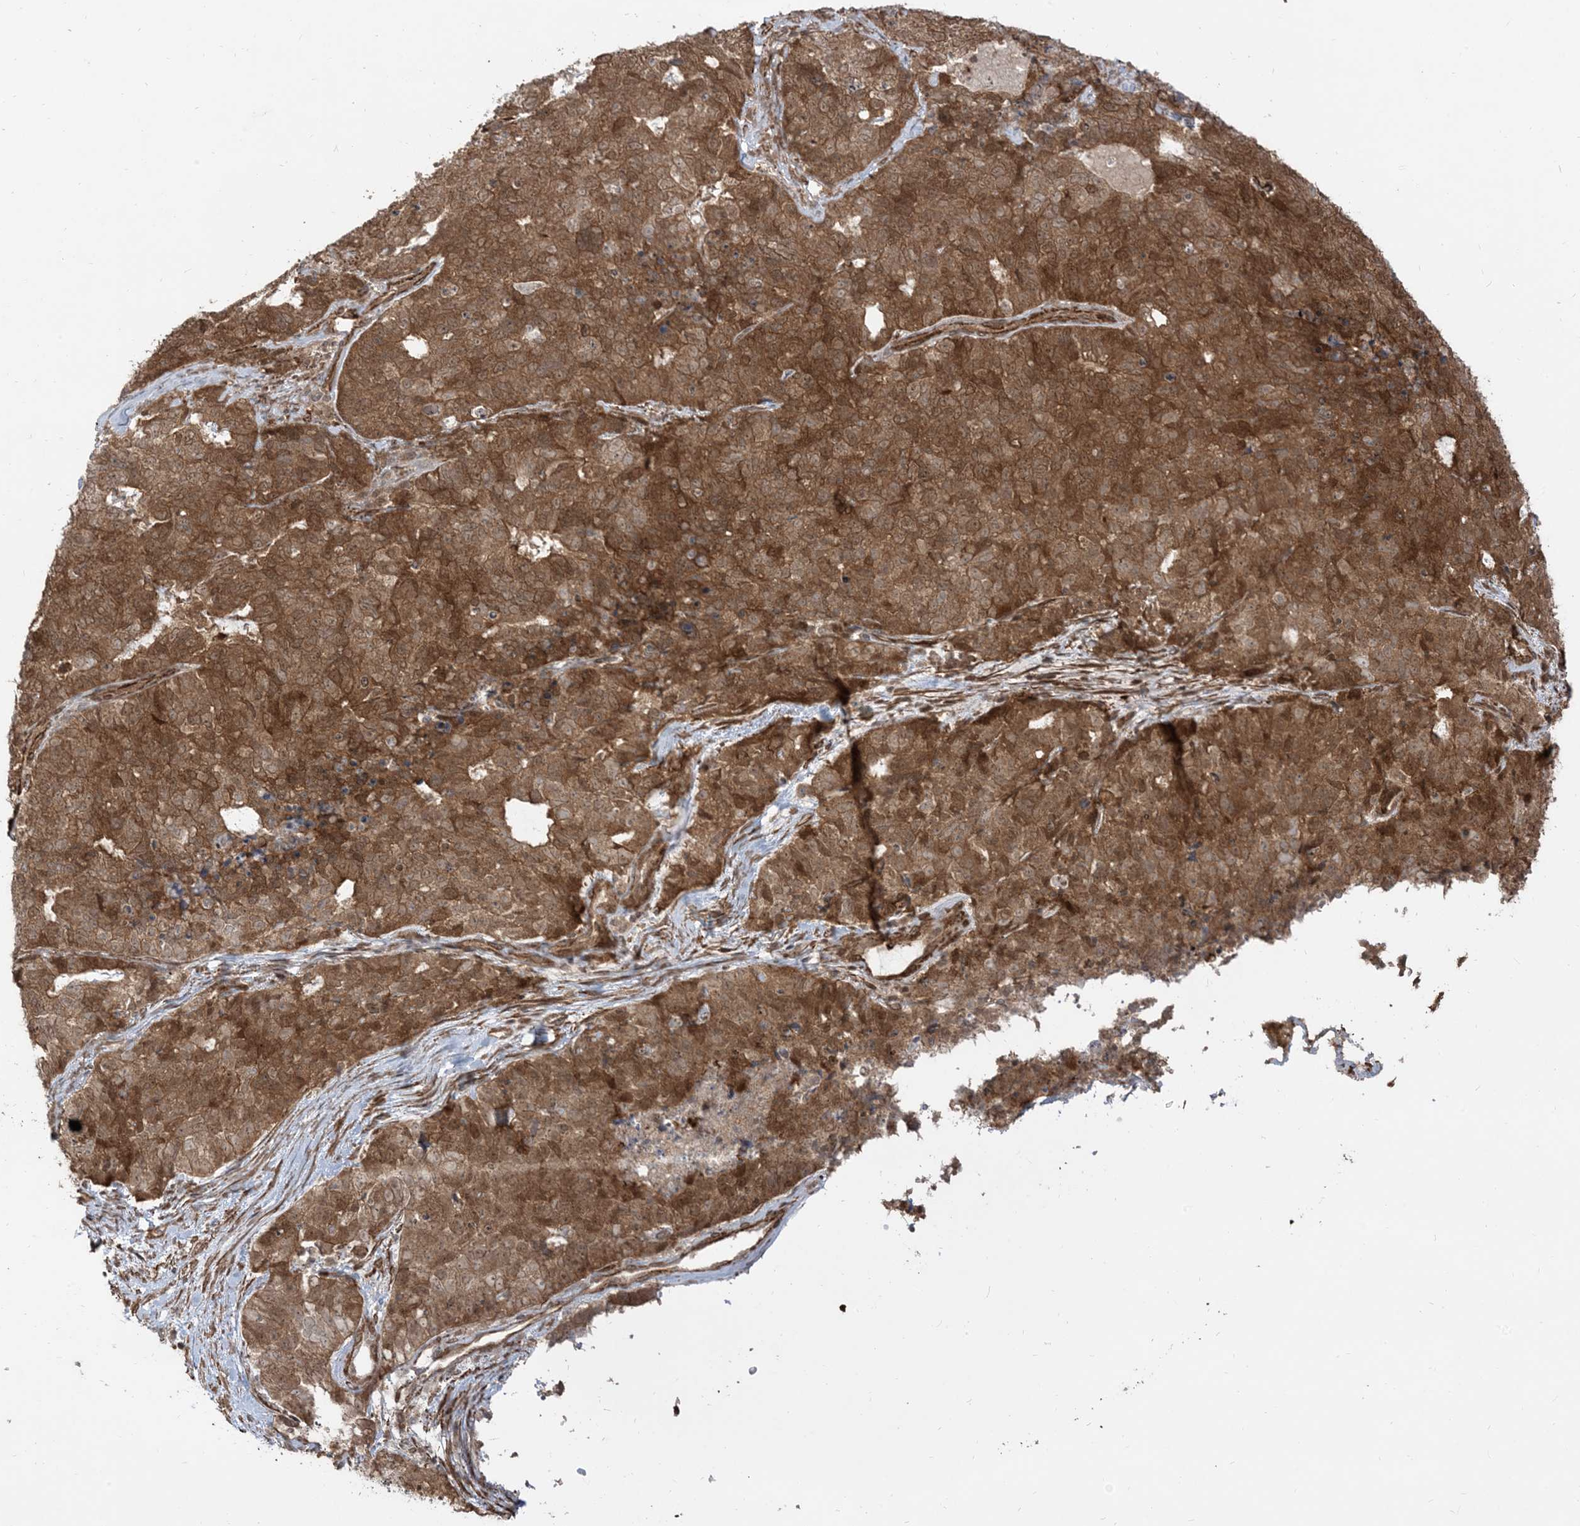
{"staining": {"intensity": "strong", "quantity": ">75%", "location": "cytoplasmic/membranous"}, "tissue": "cervical cancer", "cell_type": "Tumor cells", "image_type": "cancer", "snomed": [{"axis": "morphology", "description": "Squamous cell carcinoma, NOS"}, {"axis": "topography", "description": "Cervix"}], "caption": "Immunohistochemical staining of human cervical cancer (squamous cell carcinoma) displays high levels of strong cytoplasmic/membranous staining in about >75% of tumor cells.", "gene": "TBCC", "patient": {"sex": "female", "age": 63}}